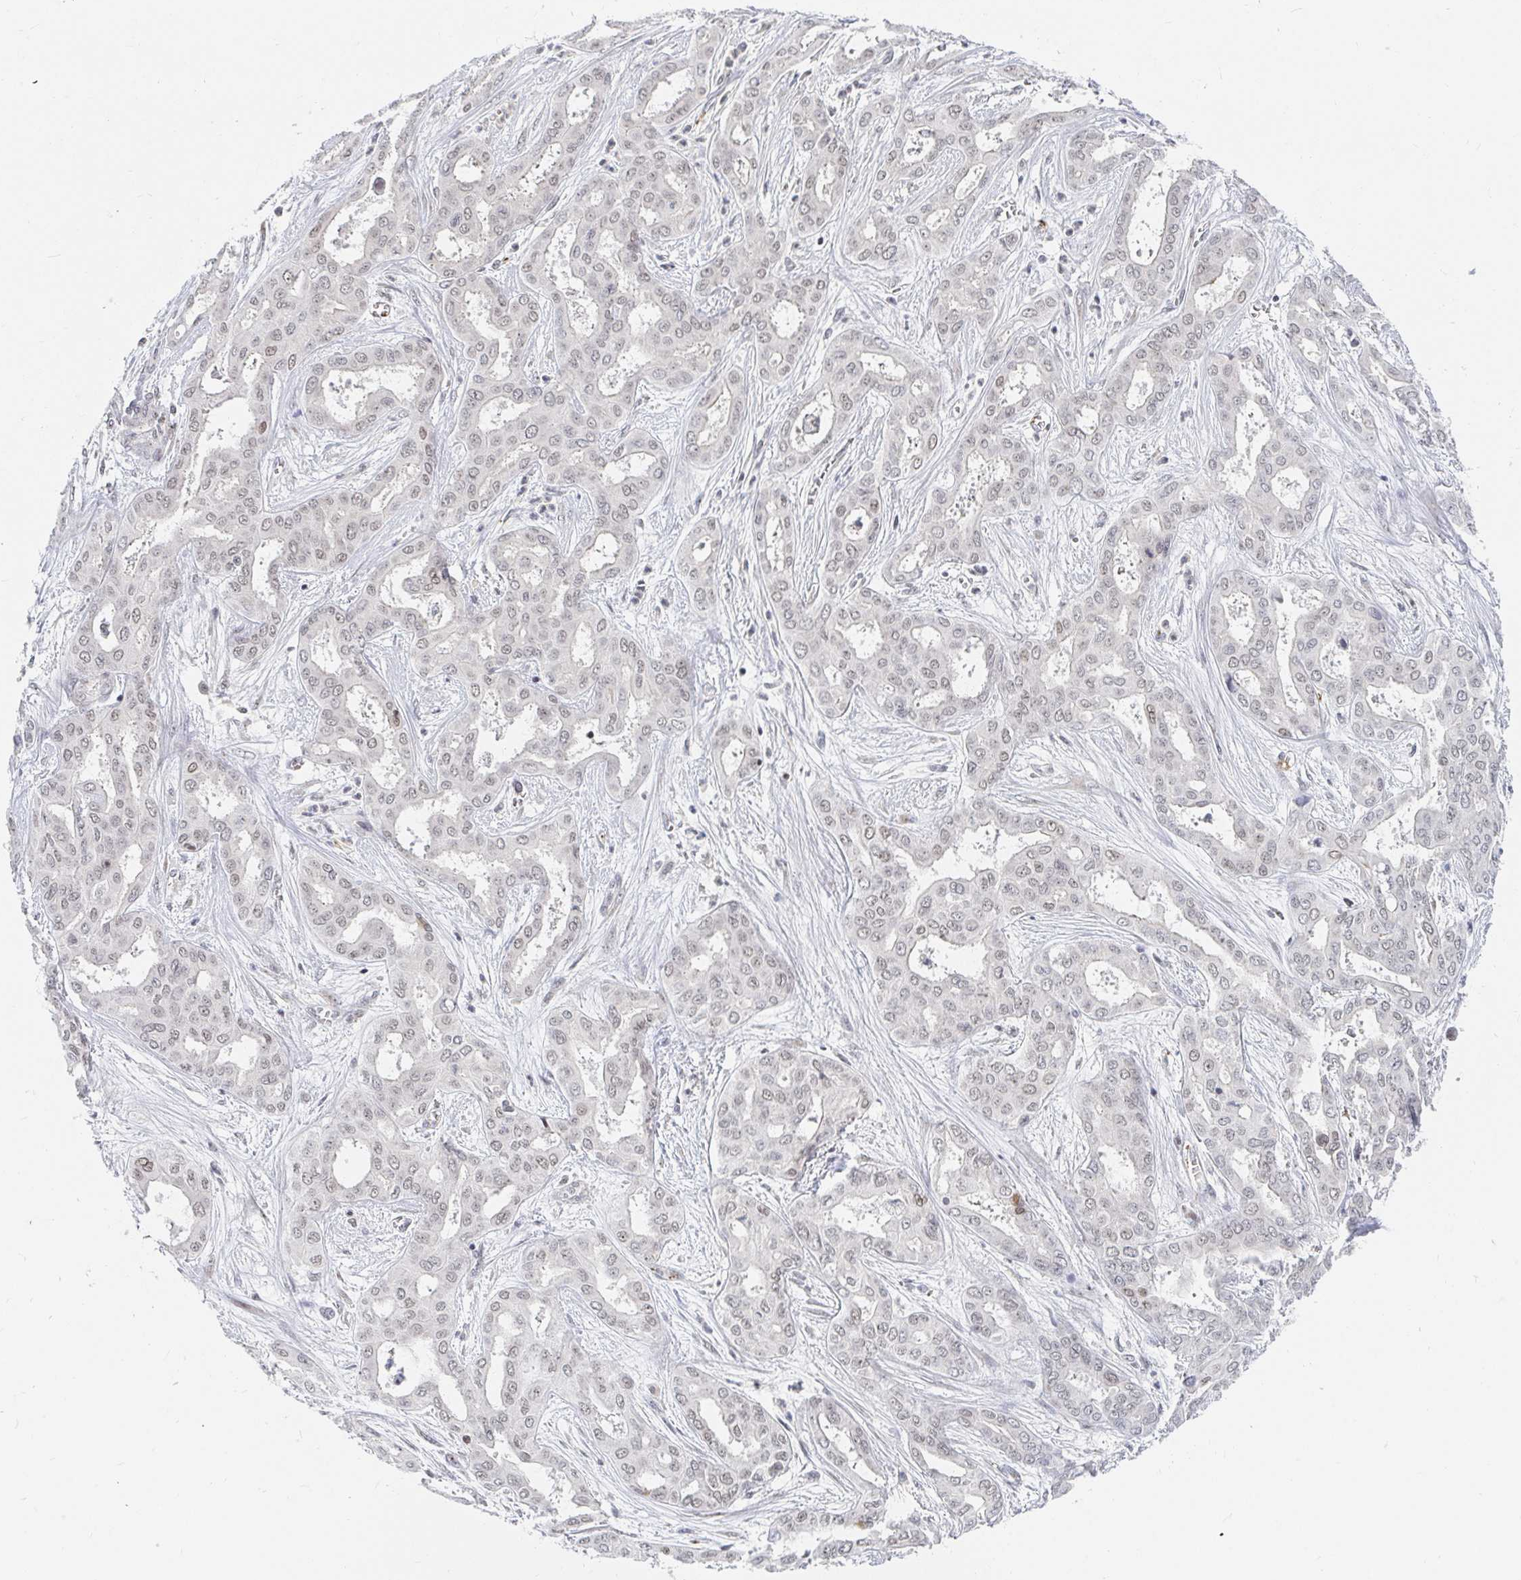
{"staining": {"intensity": "weak", "quantity": ">75%", "location": "nuclear"}, "tissue": "liver cancer", "cell_type": "Tumor cells", "image_type": "cancer", "snomed": [{"axis": "morphology", "description": "Cholangiocarcinoma"}, {"axis": "topography", "description": "Liver"}], "caption": "A histopathology image of human cholangiocarcinoma (liver) stained for a protein exhibits weak nuclear brown staining in tumor cells.", "gene": "CHD2", "patient": {"sex": "female", "age": 64}}